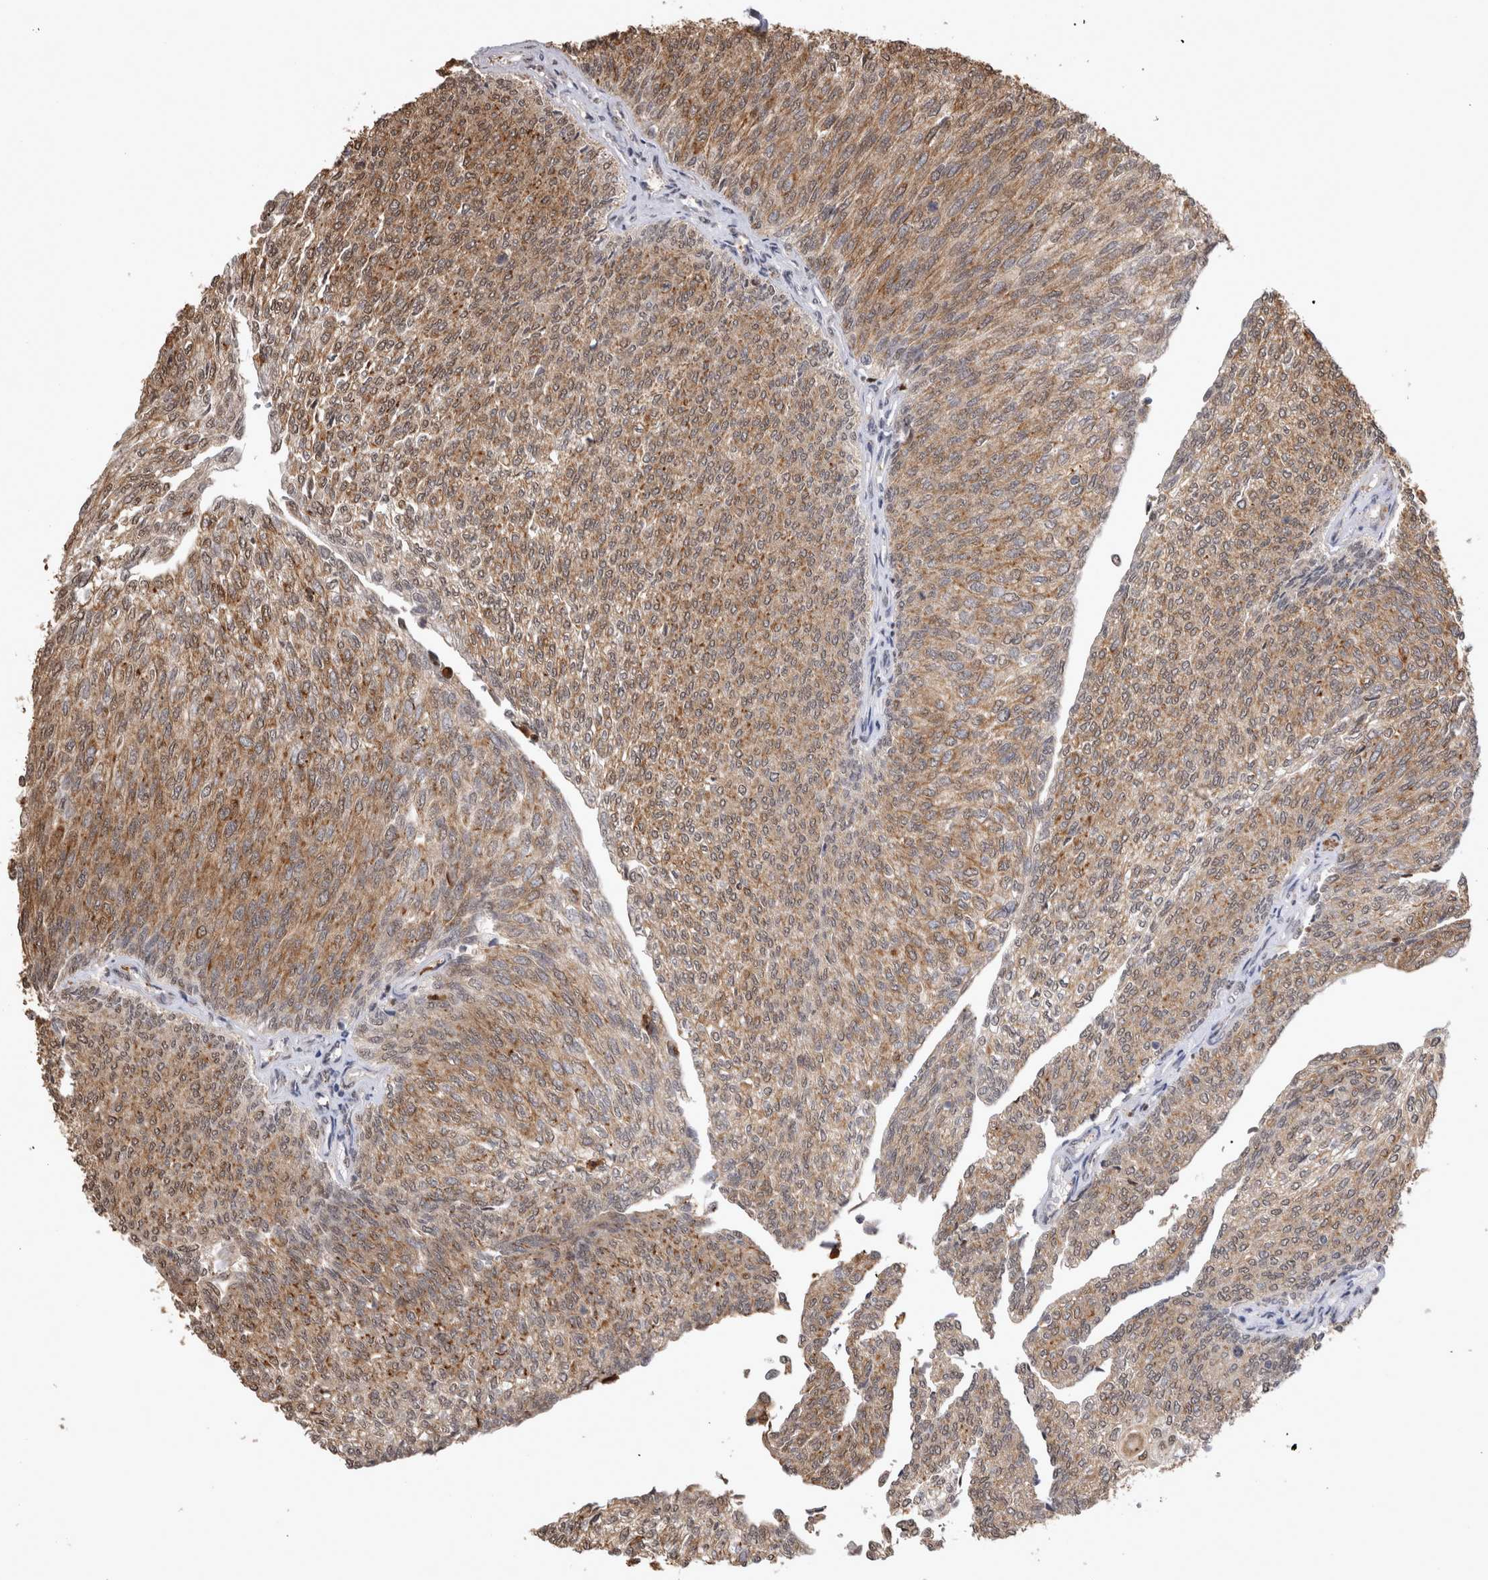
{"staining": {"intensity": "moderate", "quantity": ">75%", "location": "cytoplasmic/membranous,nuclear"}, "tissue": "urothelial cancer", "cell_type": "Tumor cells", "image_type": "cancer", "snomed": [{"axis": "morphology", "description": "Urothelial carcinoma, Low grade"}, {"axis": "topography", "description": "Urinary bladder"}], "caption": "This histopathology image demonstrates urothelial carcinoma (low-grade) stained with IHC to label a protein in brown. The cytoplasmic/membranous and nuclear of tumor cells show moderate positivity for the protein. Nuclei are counter-stained blue.", "gene": "PAK4", "patient": {"sex": "female", "age": 79}}